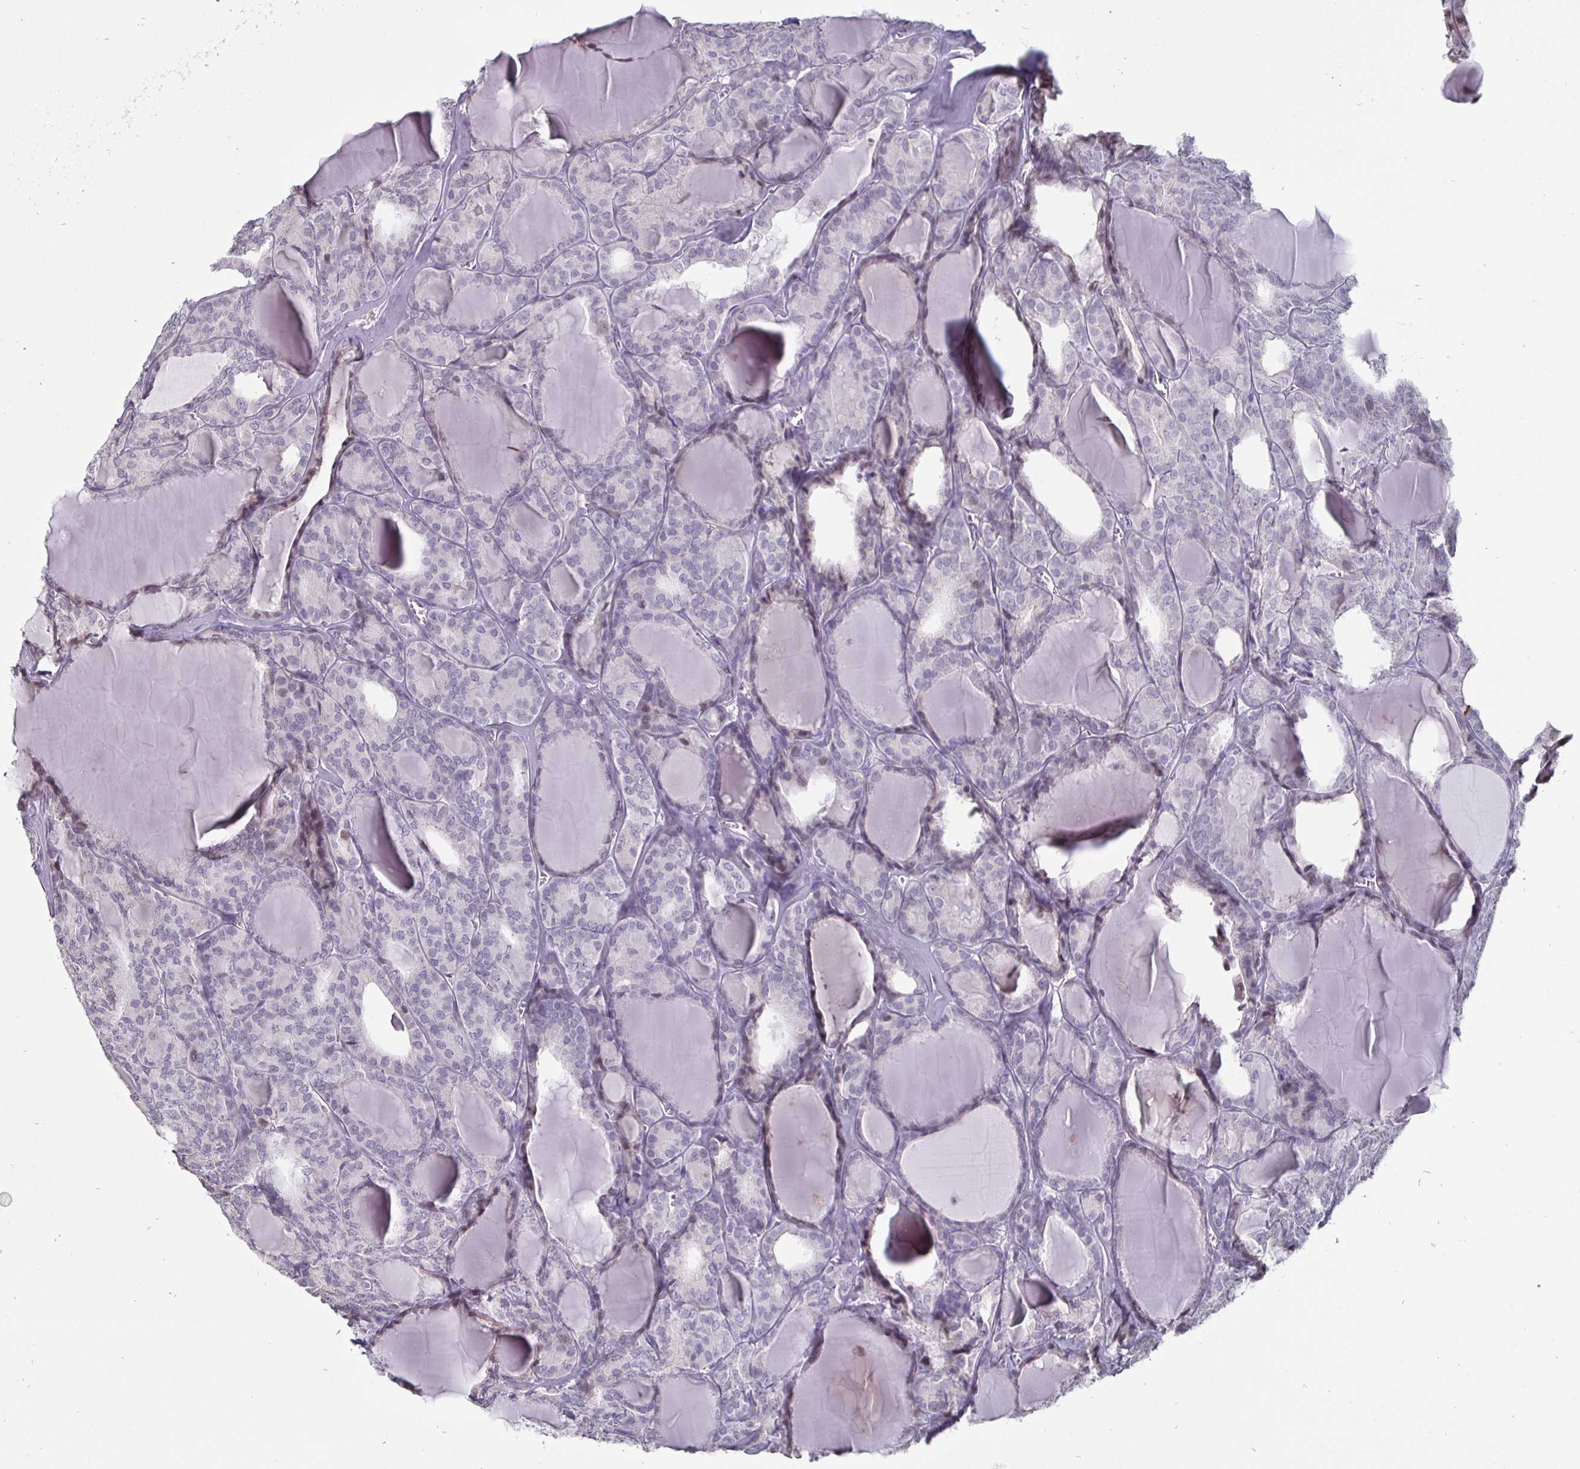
{"staining": {"intensity": "negative", "quantity": "none", "location": "none"}, "tissue": "thyroid cancer", "cell_type": "Tumor cells", "image_type": "cancer", "snomed": [{"axis": "morphology", "description": "Follicular adenoma carcinoma, NOS"}, {"axis": "topography", "description": "Thyroid gland"}], "caption": "Immunohistochemical staining of follicular adenoma carcinoma (thyroid) demonstrates no significant staining in tumor cells.", "gene": "OOSP2", "patient": {"sex": "male", "age": 74}}